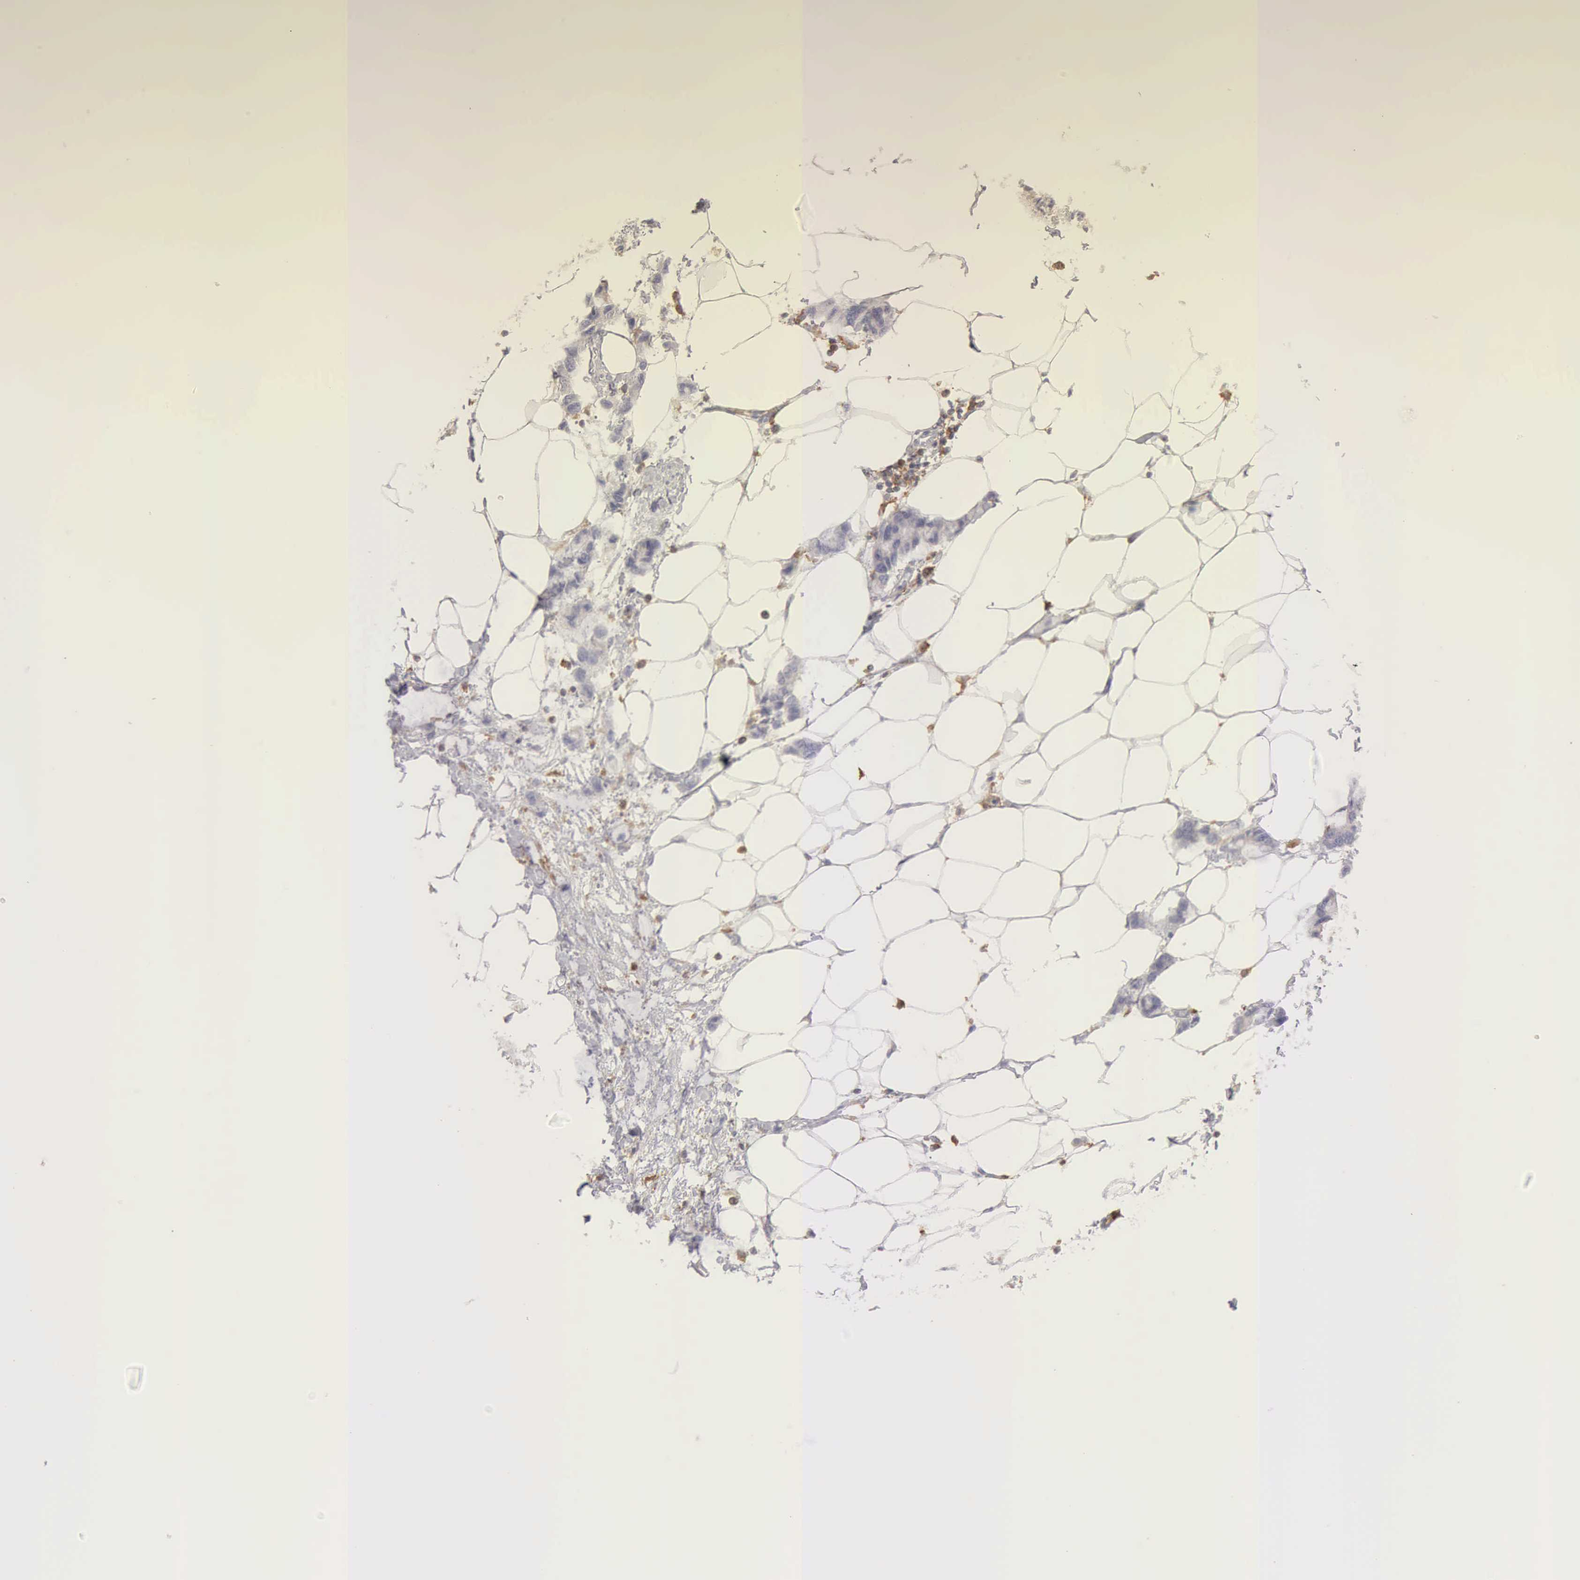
{"staining": {"intensity": "negative", "quantity": "none", "location": "none"}, "tissue": "colorectal cancer", "cell_type": "Tumor cells", "image_type": "cancer", "snomed": [{"axis": "morphology", "description": "Normal tissue, NOS"}, {"axis": "morphology", "description": "Adenocarcinoma, NOS"}, {"axis": "topography", "description": "Colon"}, {"axis": "topography", "description": "Peripheral nerve tissue"}], "caption": "Tumor cells show no significant positivity in colorectal cancer (adenocarcinoma).", "gene": "ARHGAP4", "patient": {"sex": "male", "age": 14}}